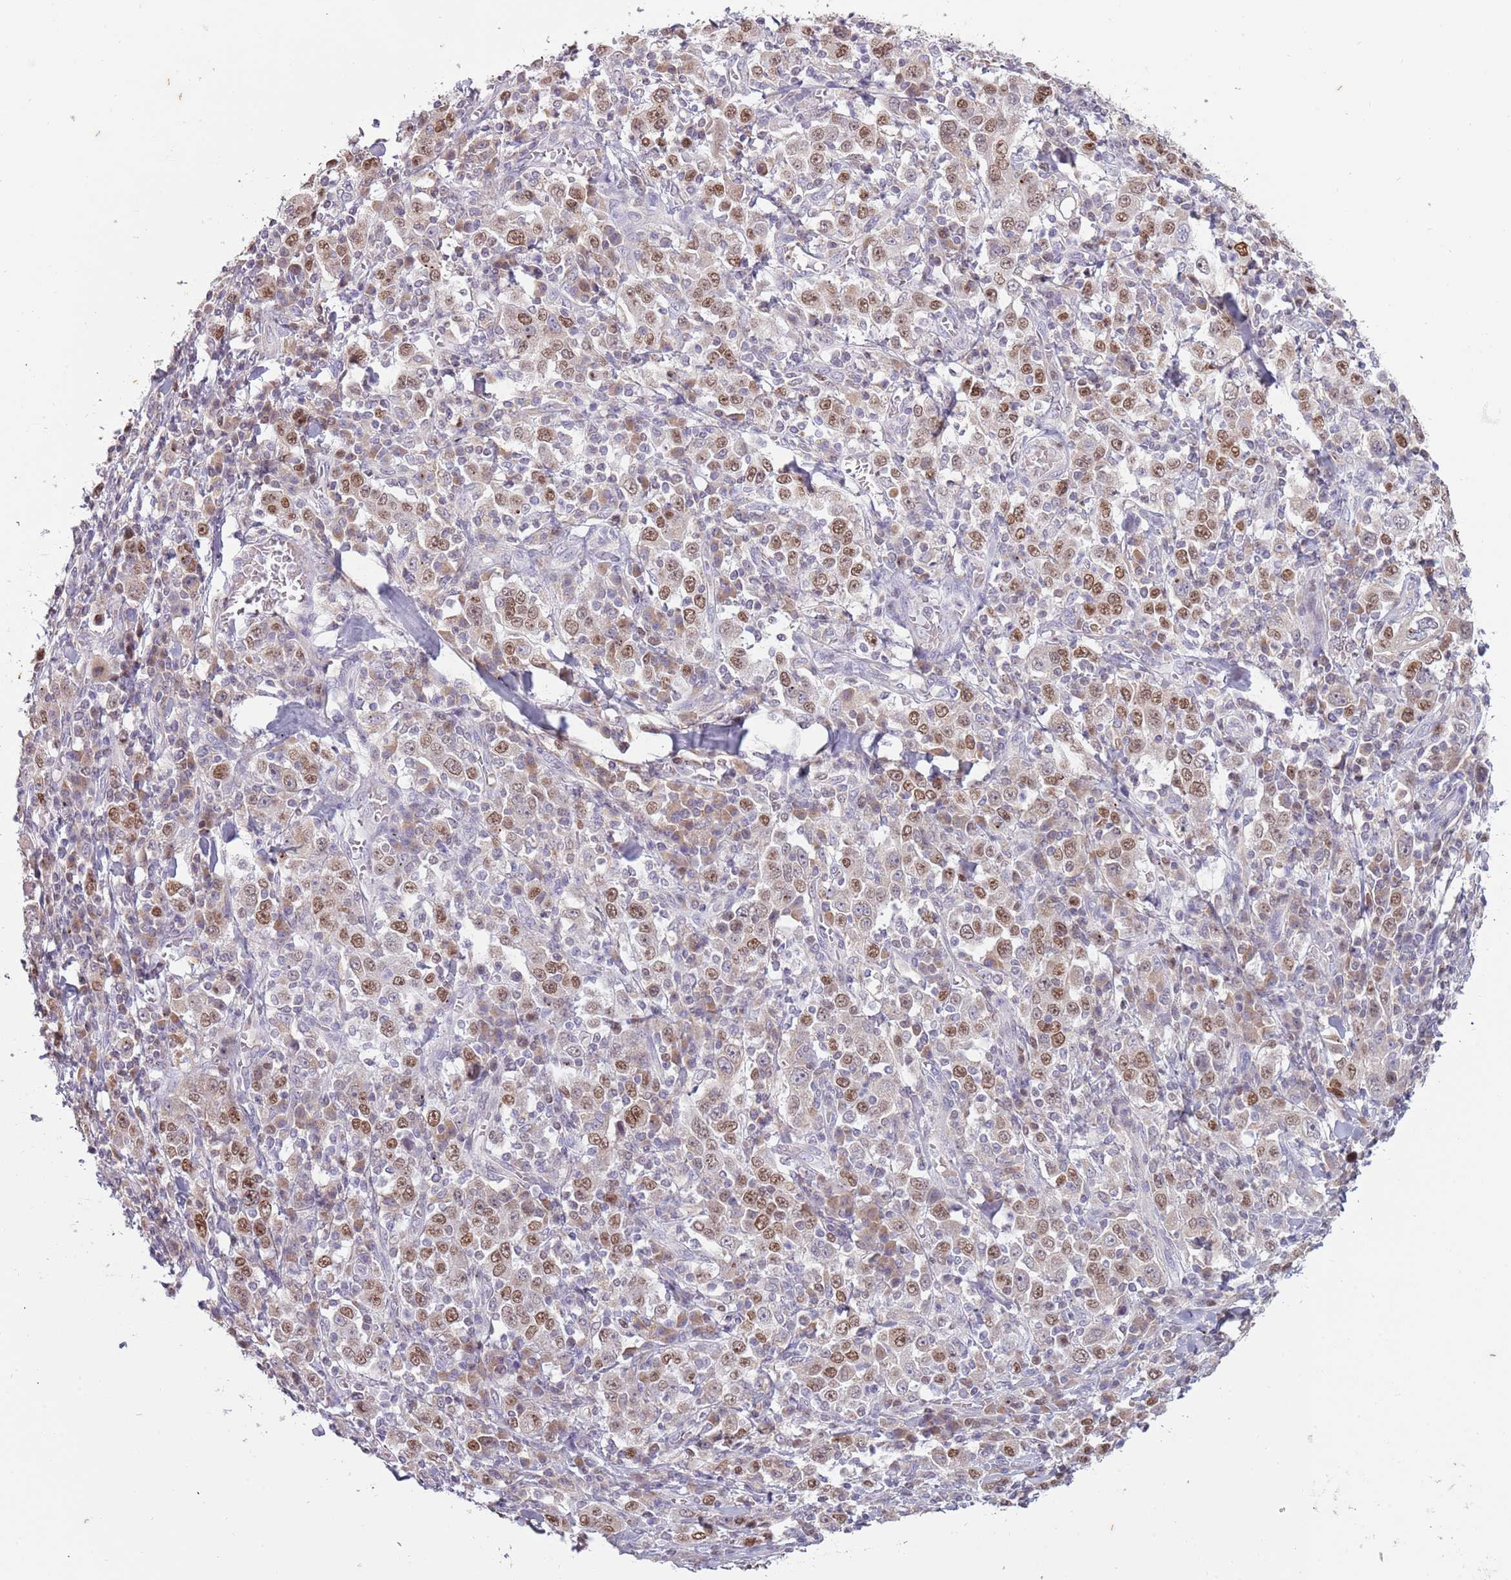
{"staining": {"intensity": "moderate", "quantity": ">75%", "location": "nuclear"}, "tissue": "stomach cancer", "cell_type": "Tumor cells", "image_type": "cancer", "snomed": [{"axis": "morphology", "description": "Normal tissue, NOS"}, {"axis": "morphology", "description": "Adenocarcinoma, NOS"}, {"axis": "topography", "description": "Stomach, upper"}, {"axis": "topography", "description": "Stomach"}], "caption": "Immunohistochemistry staining of stomach cancer, which reveals medium levels of moderate nuclear expression in approximately >75% of tumor cells indicating moderate nuclear protein expression. The staining was performed using DAB (brown) for protein detection and nuclei were counterstained in hematoxylin (blue).", "gene": "SYS1", "patient": {"sex": "male", "age": 59}}